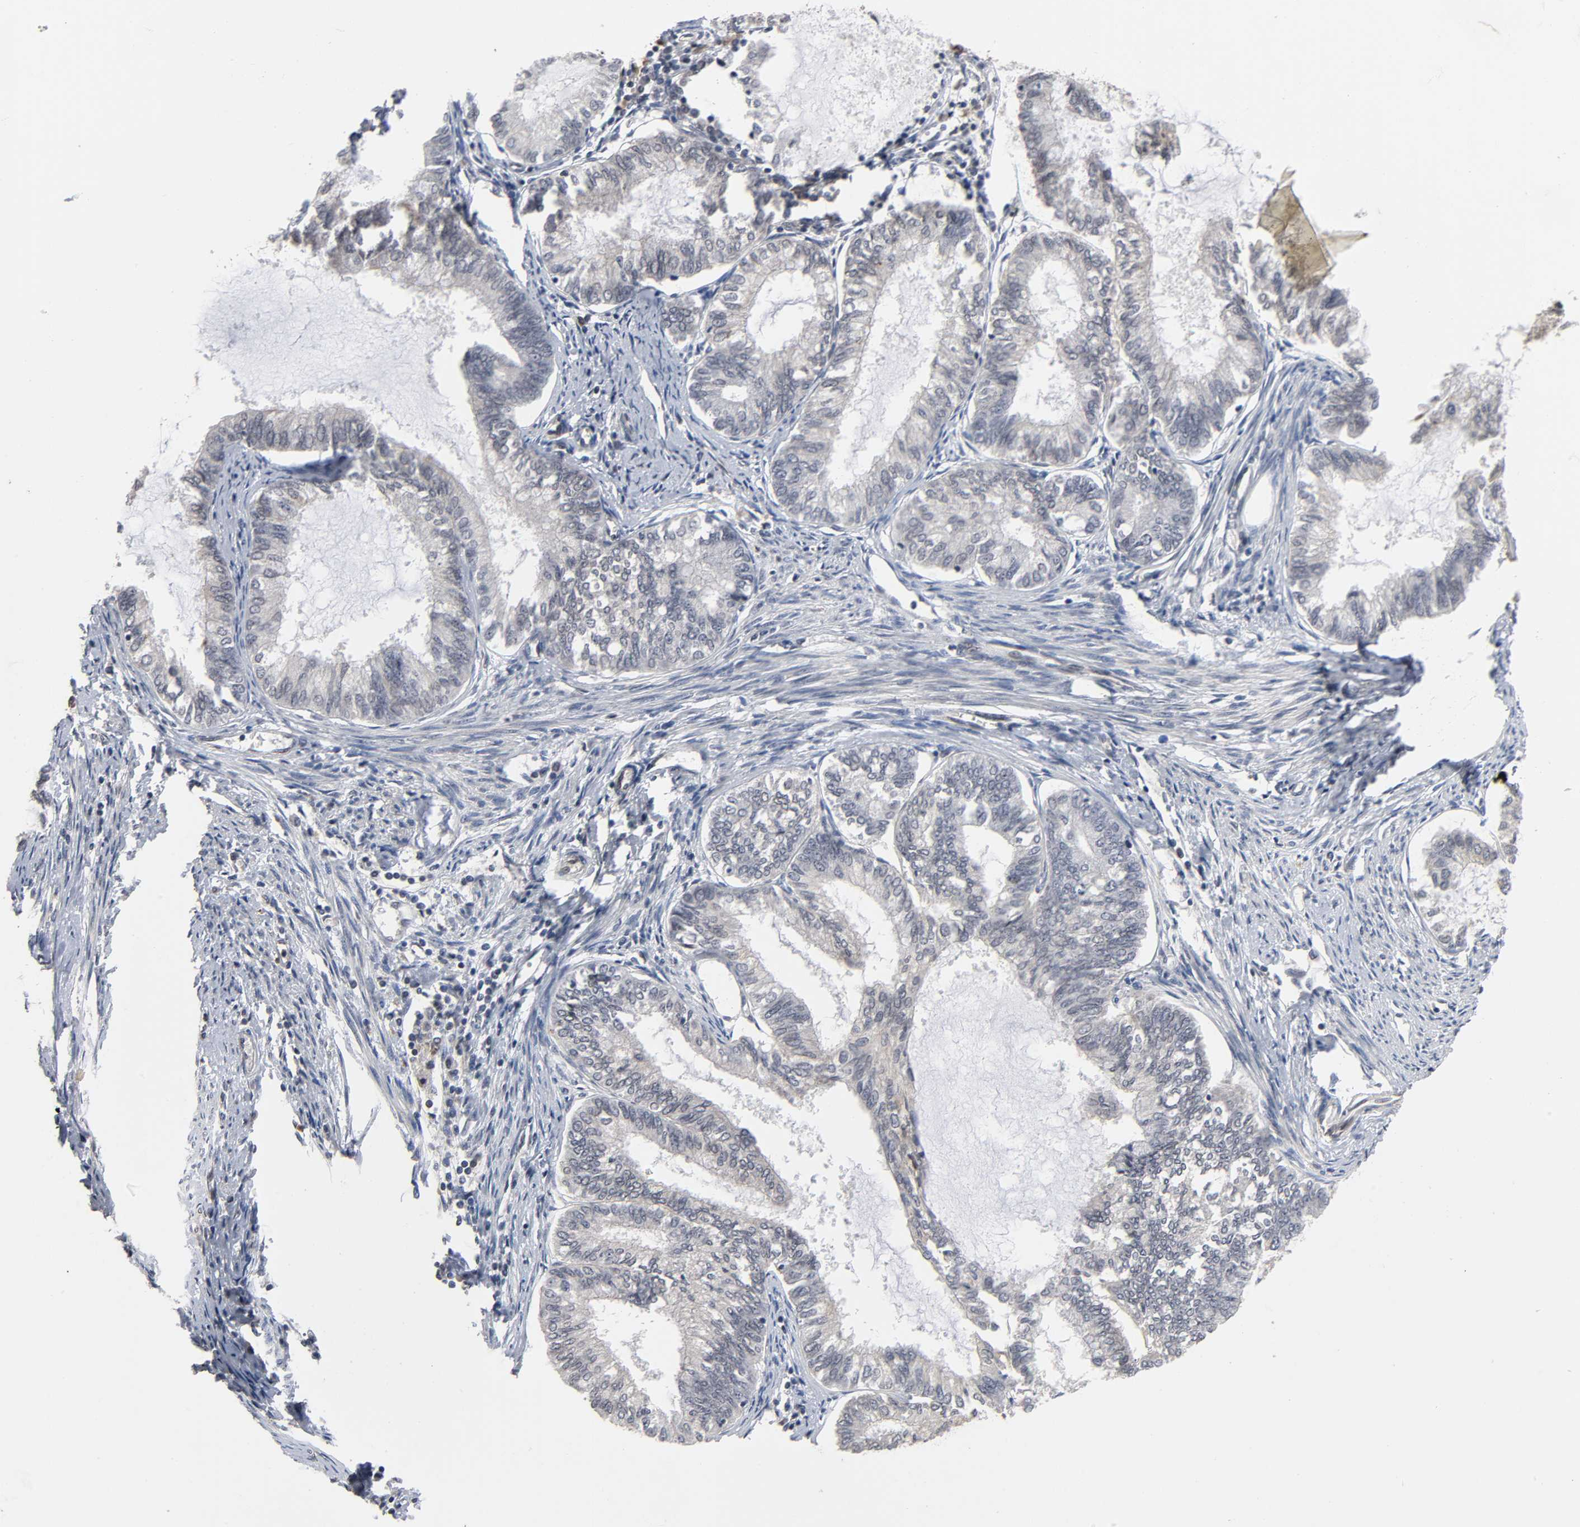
{"staining": {"intensity": "weak", "quantity": "<25%", "location": "cytoplasmic/membranous"}, "tissue": "endometrial cancer", "cell_type": "Tumor cells", "image_type": "cancer", "snomed": [{"axis": "morphology", "description": "Adenocarcinoma, NOS"}, {"axis": "topography", "description": "Endometrium"}], "caption": "Endometrial cancer (adenocarcinoma) was stained to show a protein in brown. There is no significant expression in tumor cells.", "gene": "CCDC175", "patient": {"sex": "female", "age": 86}}